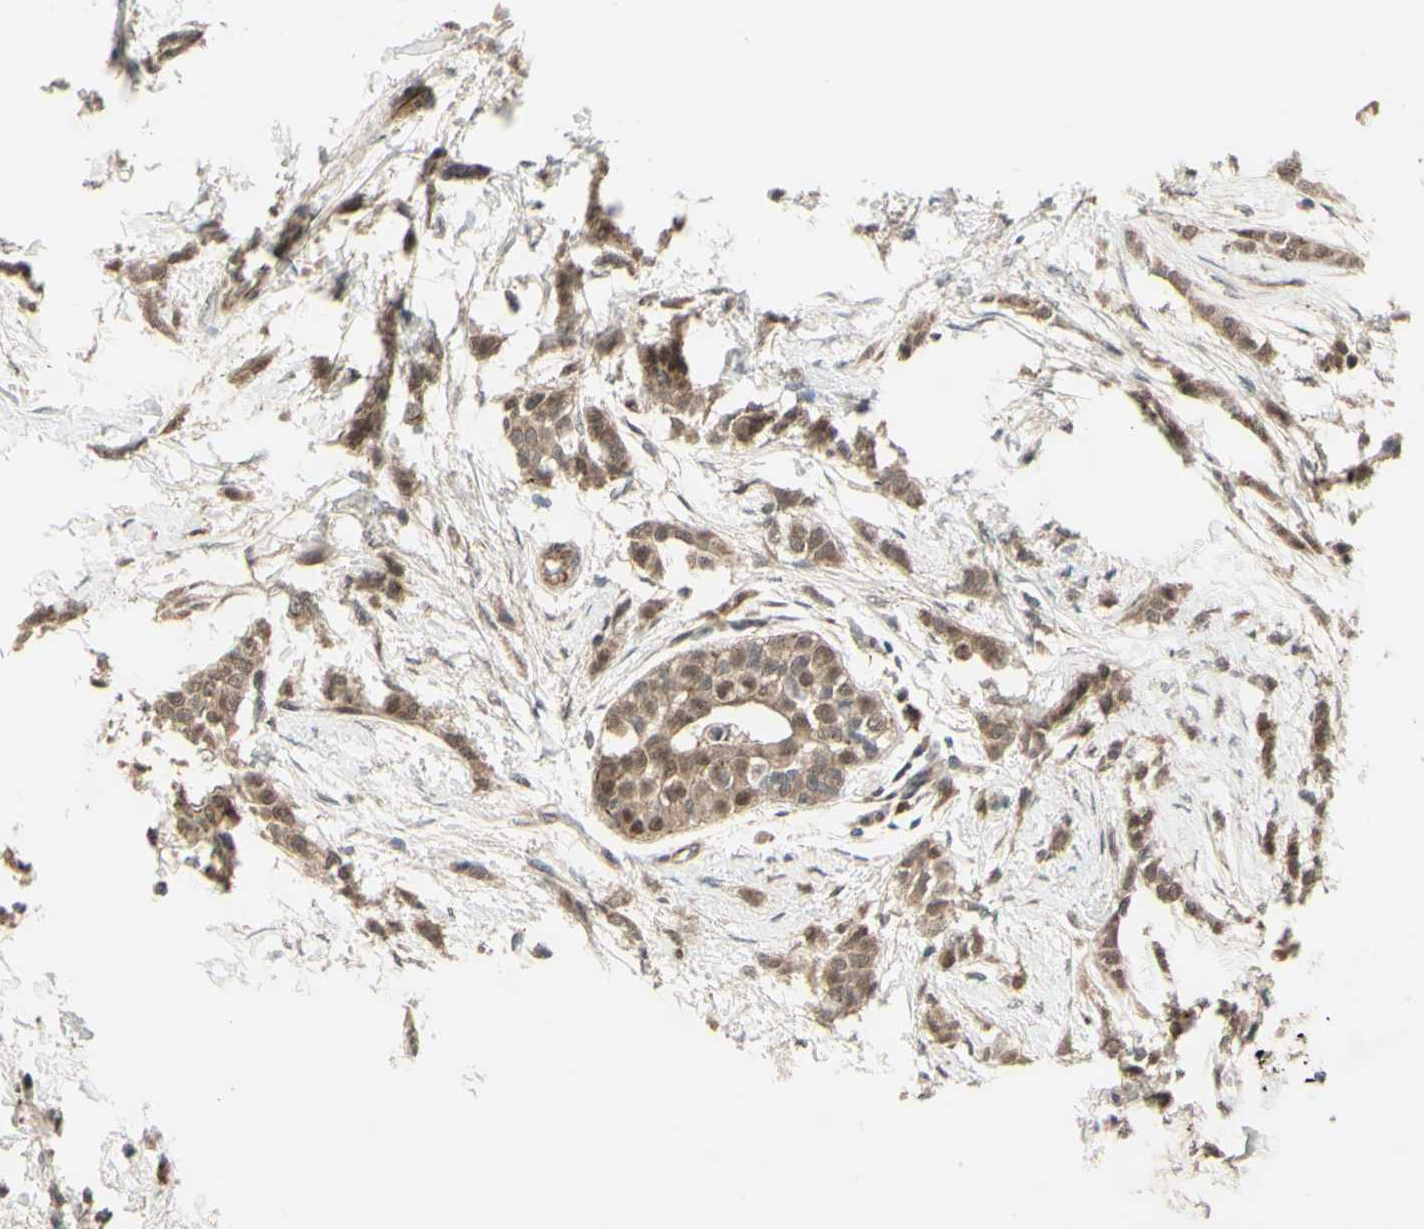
{"staining": {"intensity": "moderate", "quantity": ">75%", "location": "cytoplasmic/membranous,nuclear"}, "tissue": "breast cancer", "cell_type": "Tumor cells", "image_type": "cancer", "snomed": [{"axis": "morphology", "description": "Lobular carcinoma, in situ"}, {"axis": "morphology", "description": "Lobular carcinoma"}, {"axis": "topography", "description": "Breast"}], "caption": "Breast cancer stained for a protein (brown) displays moderate cytoplasmic/membranous and nuclear positive staining in approximately >75% of tumor cells.", "gene": "MLF2", "patient": {"sex": "female", "age": 41}}